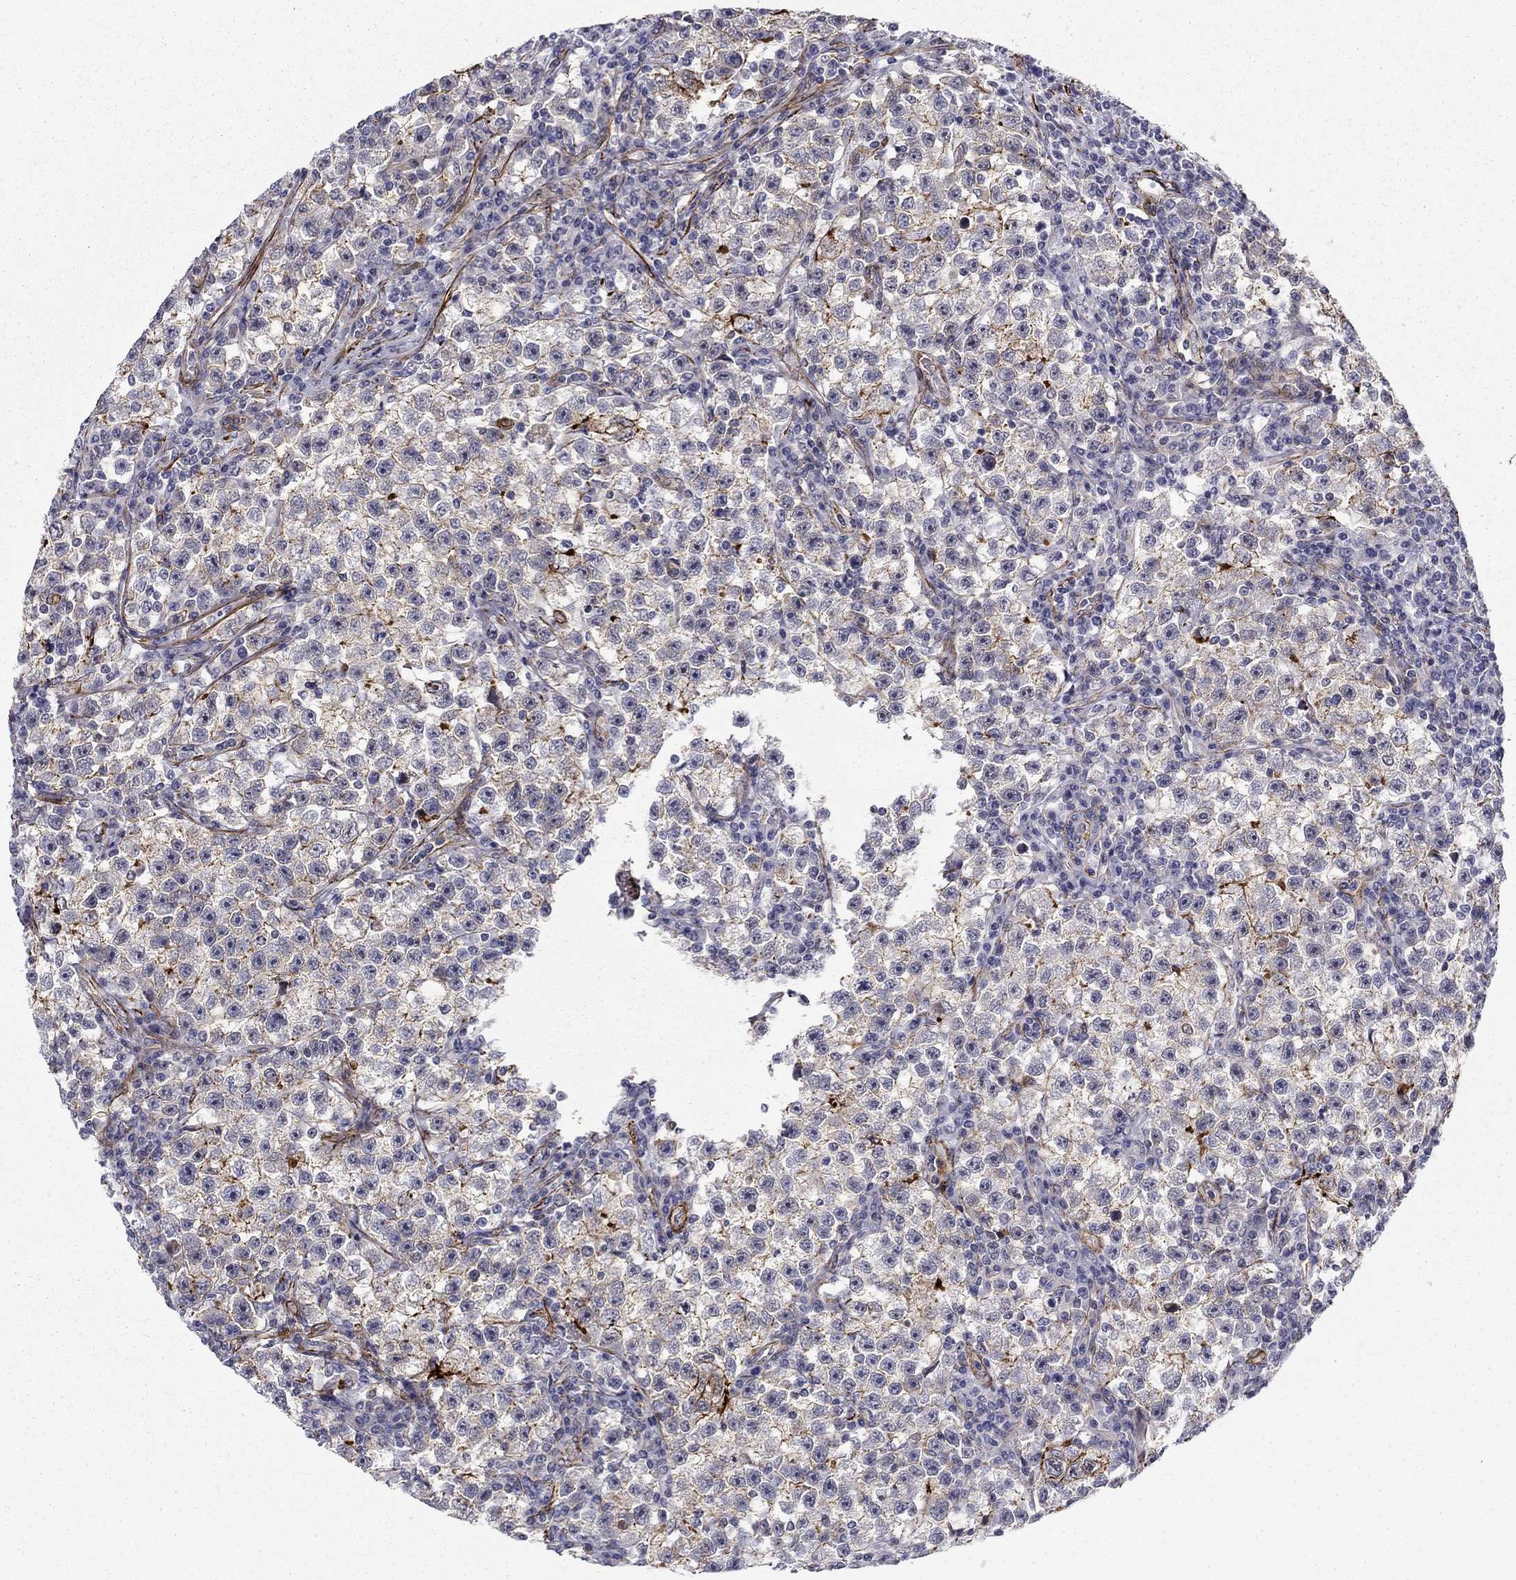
{"staining": {"intensity": "moderate", "quantity": "<25%", "location": "cytoplasmic/membranous"}, "tissue": "testis cancer", "cell_type": "Tumor cells", "image_type": "cancer", "snomed": [{"axis": "morphology", "description": "Seminoma, NOS"}, {"axis": "topography", "description": "Testis"}], "caption": "Immunohistochemical staining of human testis cancer (seminoma) reveals low levels of moderate cytoplasmic/membranous protein expression in approximately <25% of tumor cells.", "gene": "KRBA1", "patient": {"sex": "male", "age": 22}}